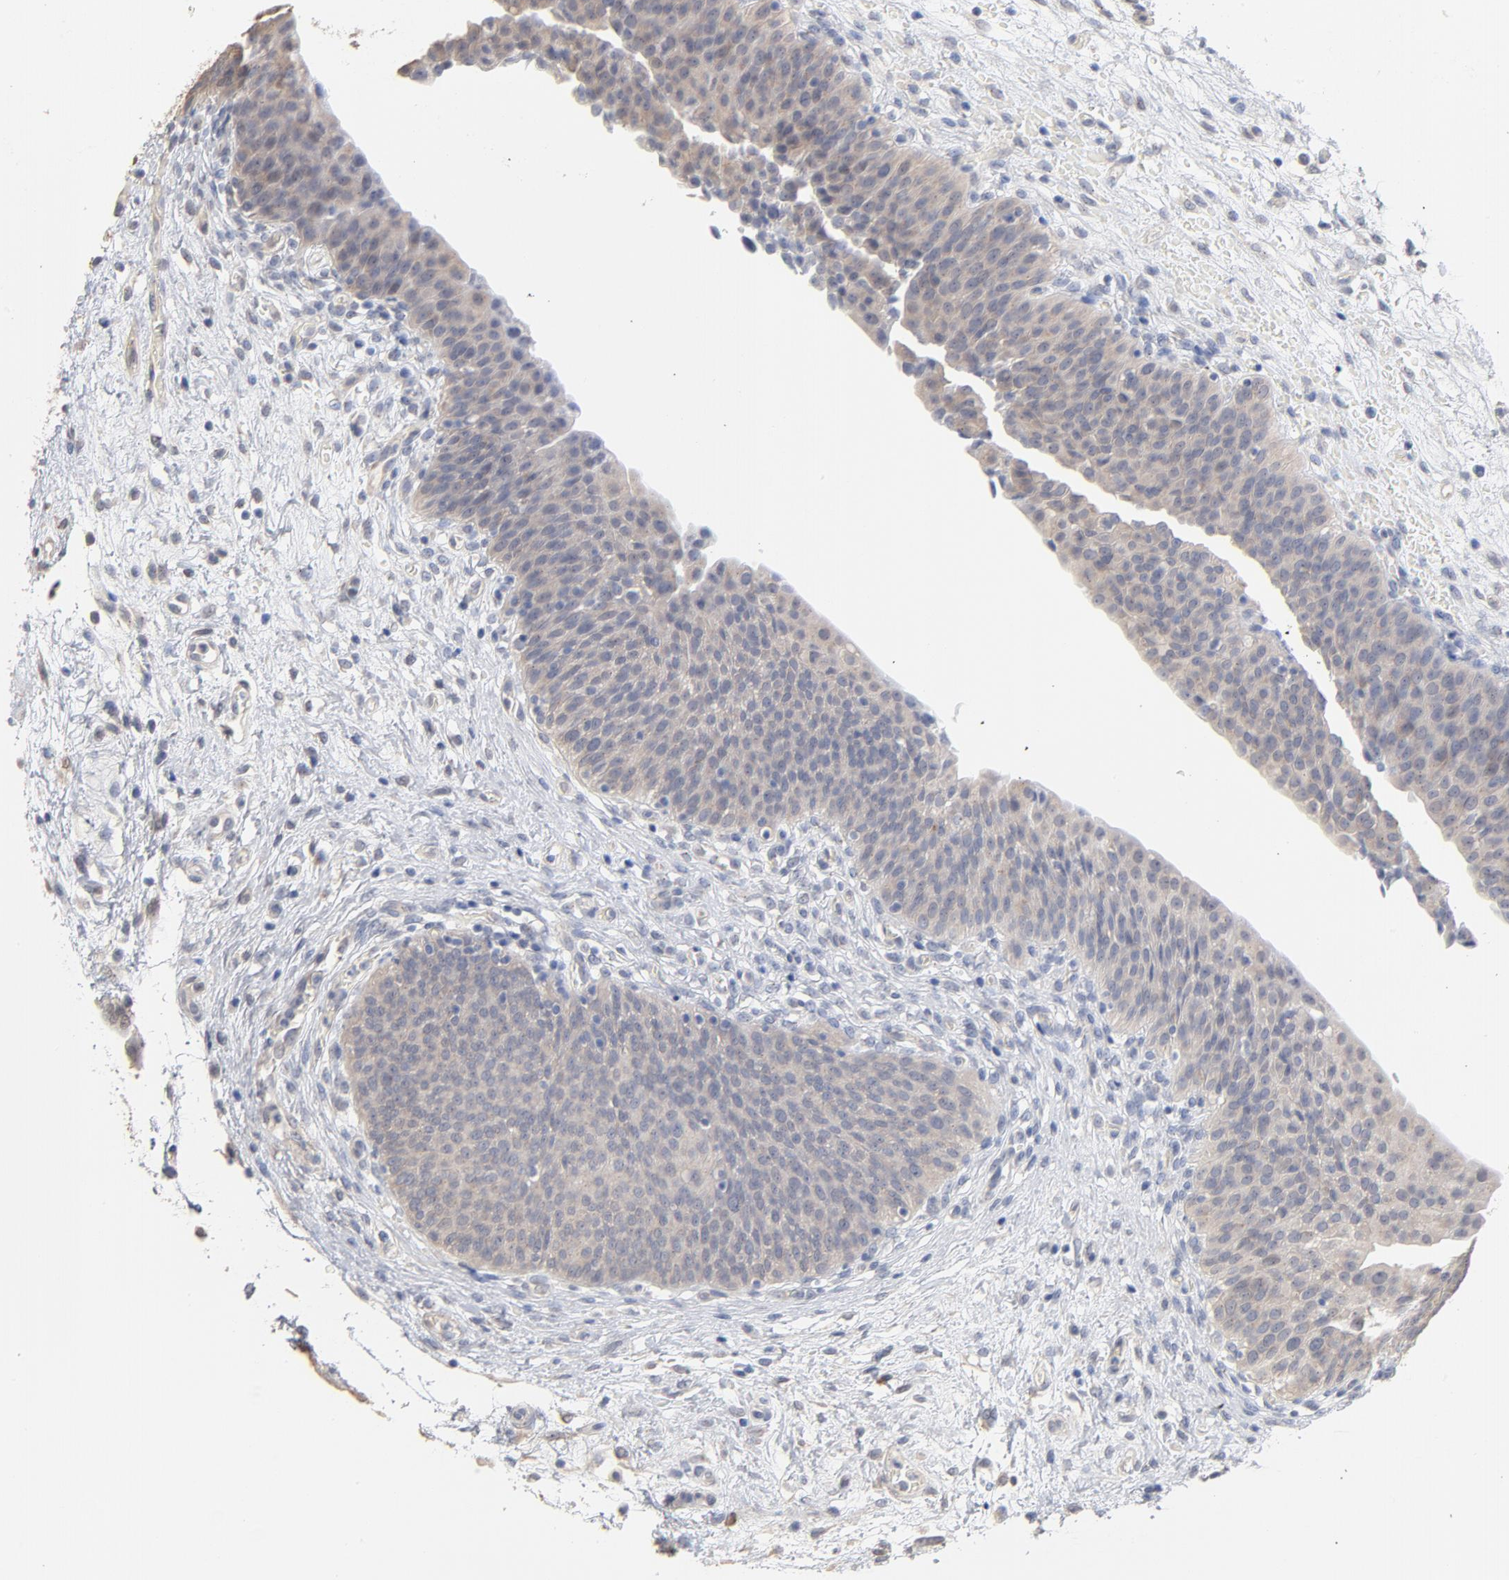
{"staining": {"intensity": "weak", "quantity": ">75%", "location": "cytoplasmic/membranous"}, "tissue": "urinary bladder", "cell_type": "Urothelial cells", "image_type": "normal", "snomed": [{"axis": "morphology", "description": "Normal tissue, NOS"}, {"axis": "topography", "description": "Smooth muscle"}, {"axis": "topography", "description": "Urinary bladder"}], "caption": "A brown stain labels weak cytoplasmic/membranous positivity of a protein in urothelial cells of benign human urinary bladder.", "gene": "DNAL4", "patient": {"sex": "male", "age": 35}}